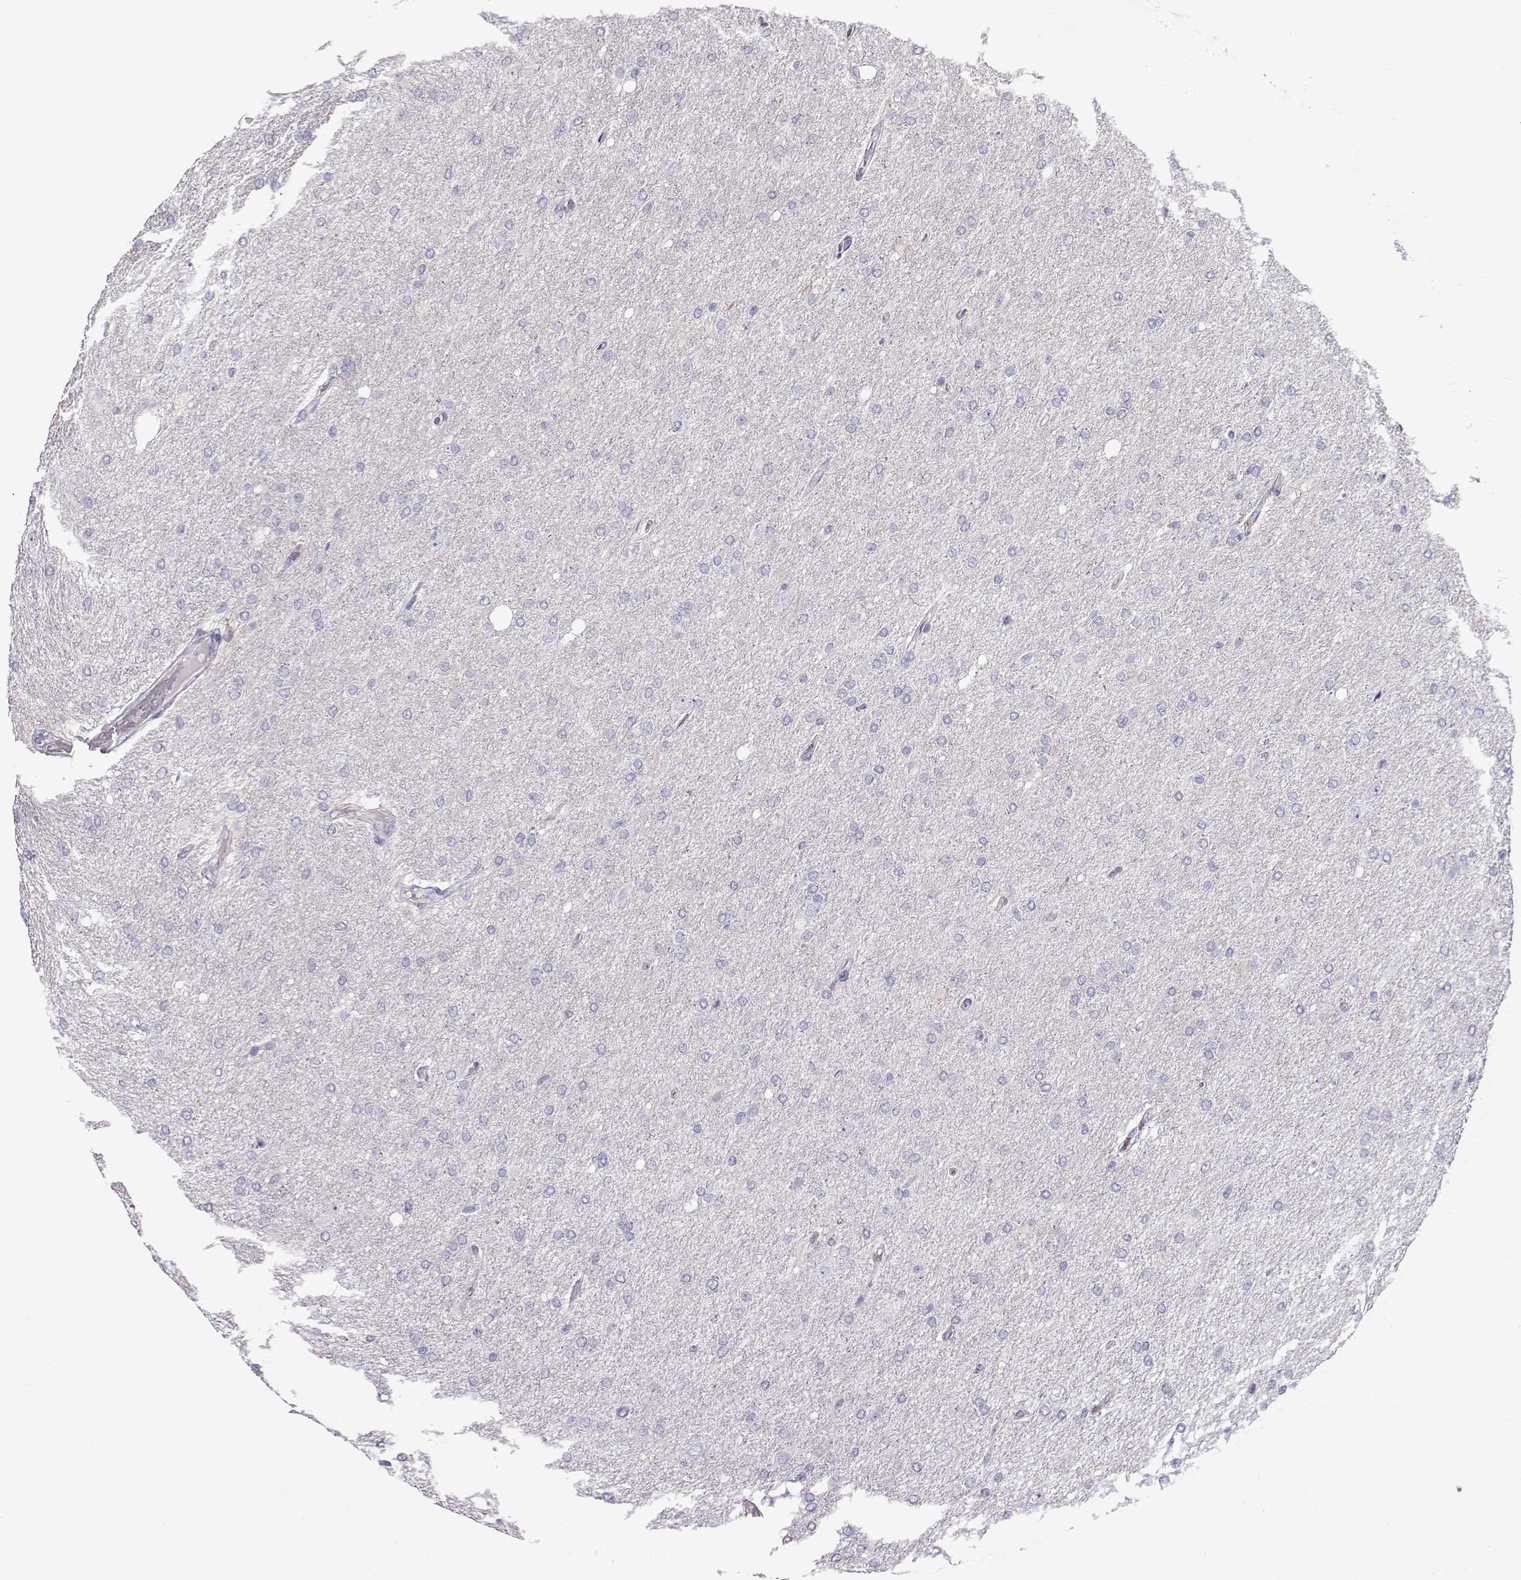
{"staining": {"intensity": "negative", "quantity": "none", "location": "none"}, "tissue": "glioma", "cell_type": "Tumor cells", "image_type": "cancer", "snomed": [{"axis": "morphology", "description": "Glioma, malignant, High grade"}, {"axis": "topography", "description": "Cerebral cortex"}], "caption": "Protein analysis of glioma demonstrates no significant positivity in tumor cells.", "gene": "GPR26", "patient": {"sex": "male", "age": 70}}